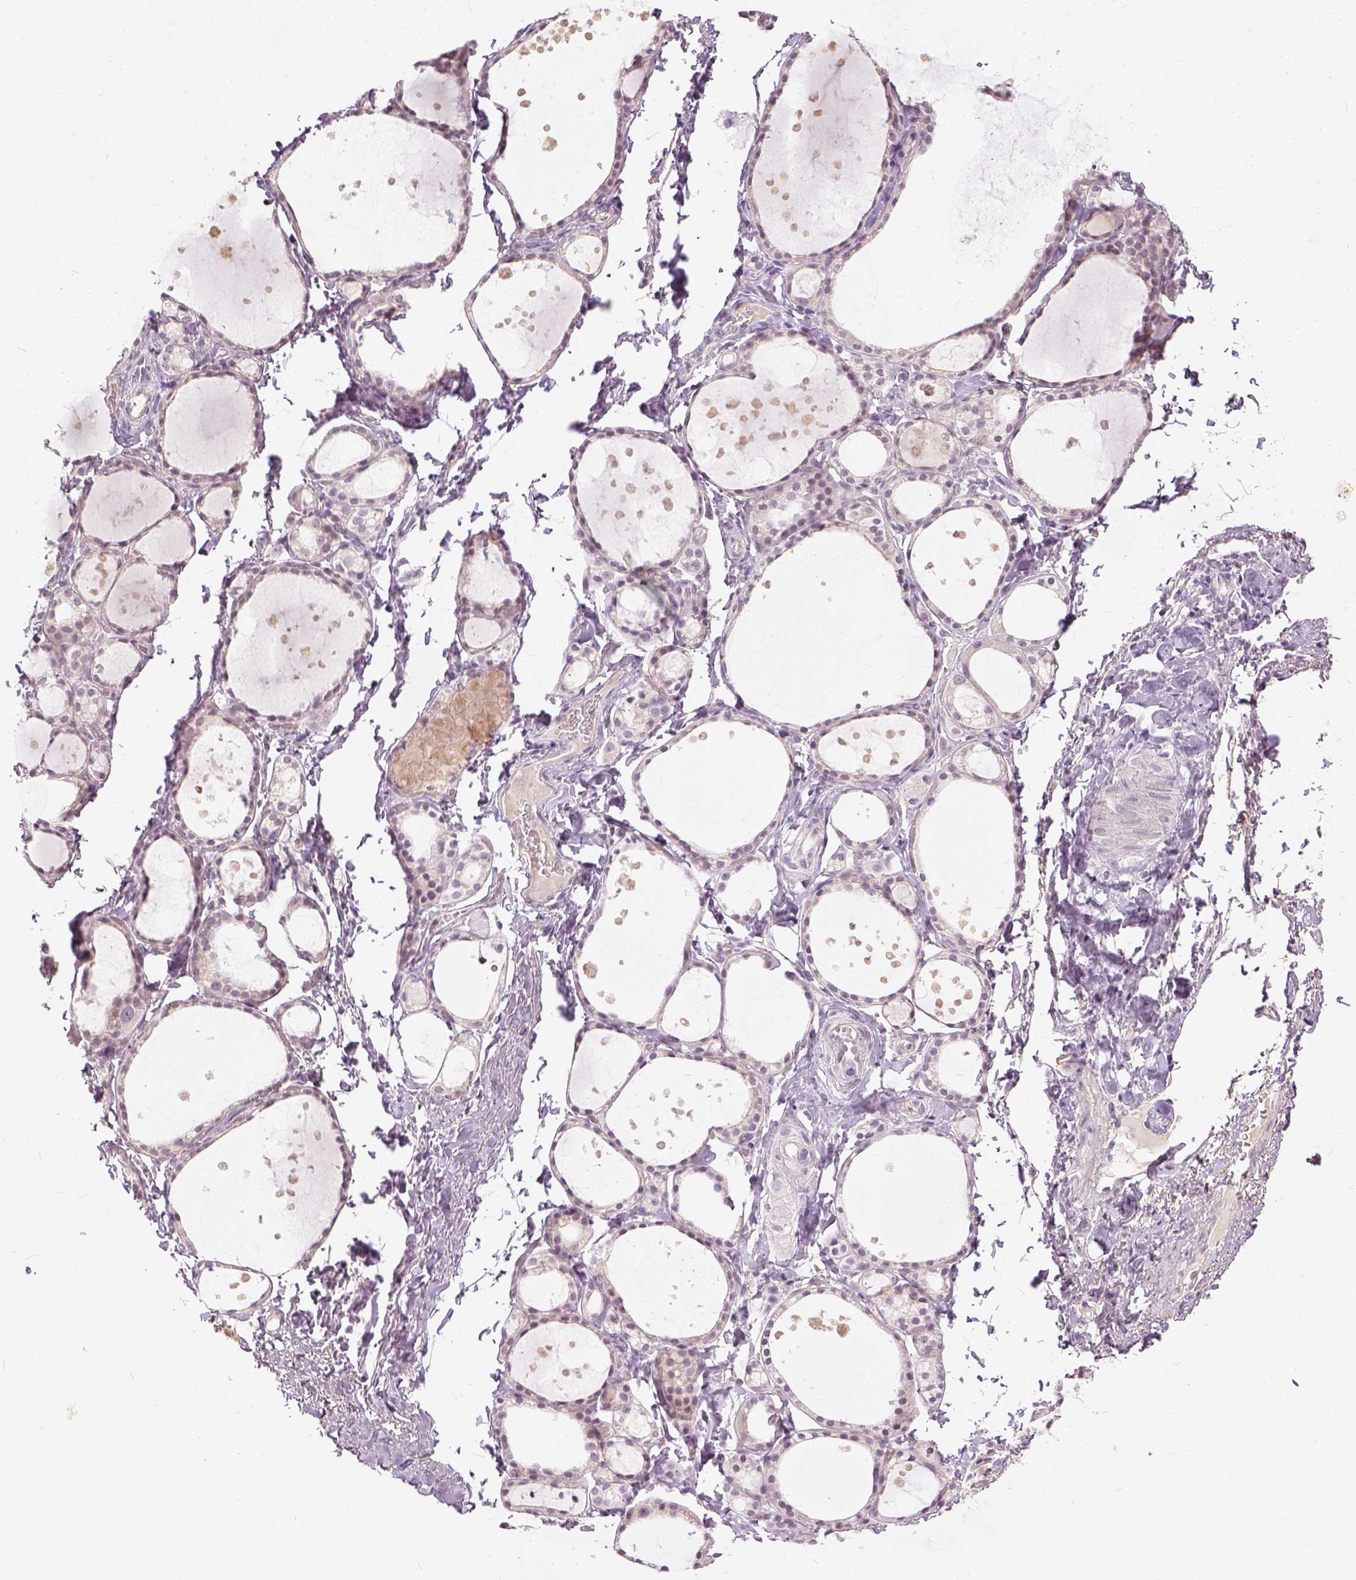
{"staining": {"intensity": "negative", "quantity": "none", "location": "none"}, "tissue": "thyroid gland", "cell_type": "Glandular cells", "image_type": "normal", "snomed": [{"axis": "morphology", "description": "Normal tissue, NOS"}, {"axis": "topography", "description": "Thyroid gland"}], "caption": "IHC histopathology image of normal human thyroid gland stained for a protein (brown), which exhibits no positivity in glandular cells.", "gene": "ANO2", "patient": {"sex": "male", "age": 68}}